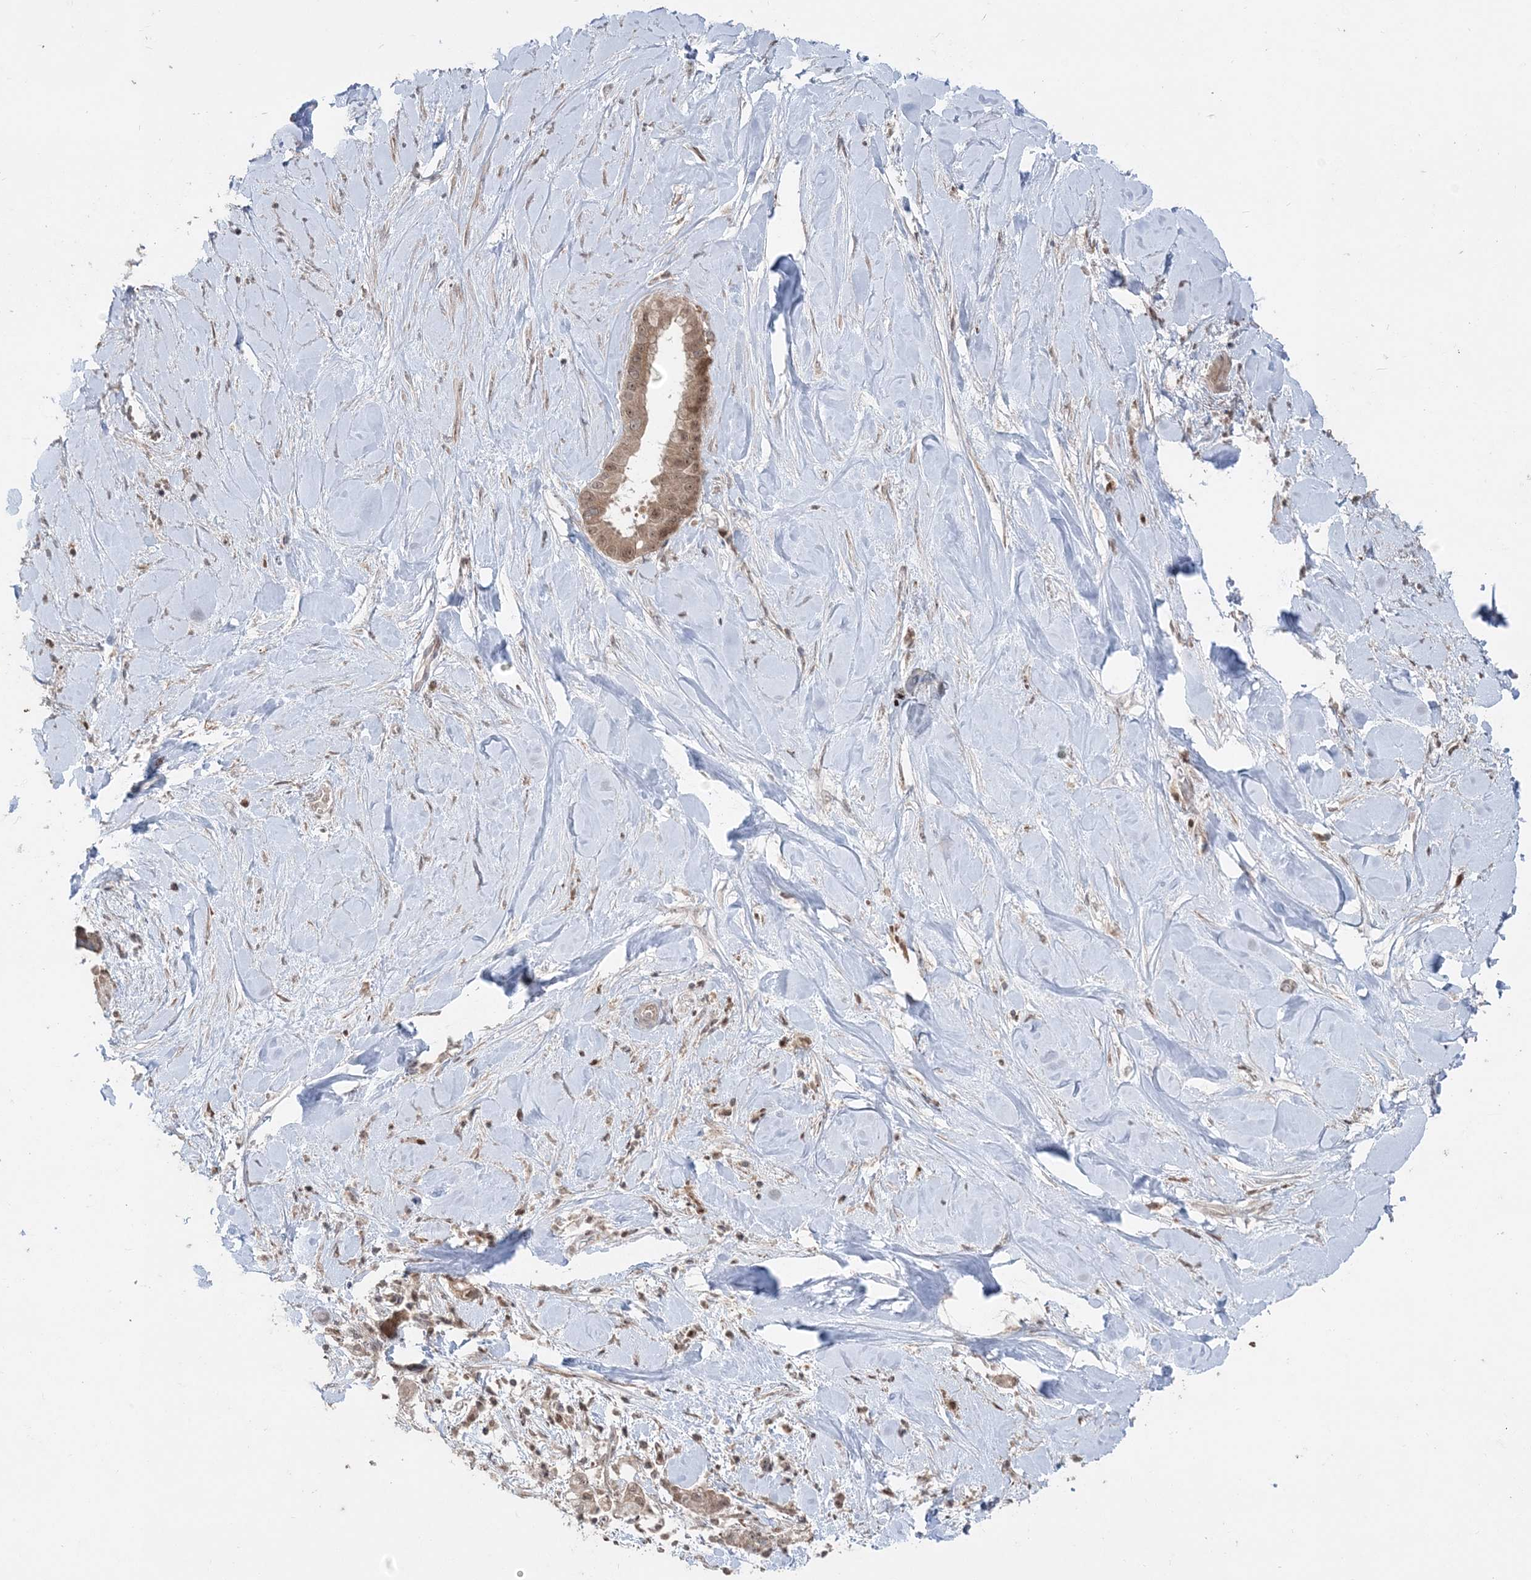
{"staining": {"intensity": "moderate", "quantity": ">75%", "location": "cytoplasmic/membranous,nuclear"}, "tissue": "liver cancer", "cell_type": "Tumor cells", "image_type": "cancer", "snomed": [{"axis": "morphology", "description": "Cholangiocarcinoma"}, {"axis": "topography", "description": "Liver"}], "caption": "DAB (3,3'-diaminobenzidine) immunohistochemical staining of human liver cancer demonstrates moderate cytoplasmic/membranous and nuclear protein positivity in about >75% of tumor cells. The protein of interest is stained brown, and the nuclei are stained in blue (DAB (3,3'-diaminobenzidine) IHC with brightfield microscopy, high magnification).", "gene": "SLU7", "patient": {"sex": "female", "age": 54}}